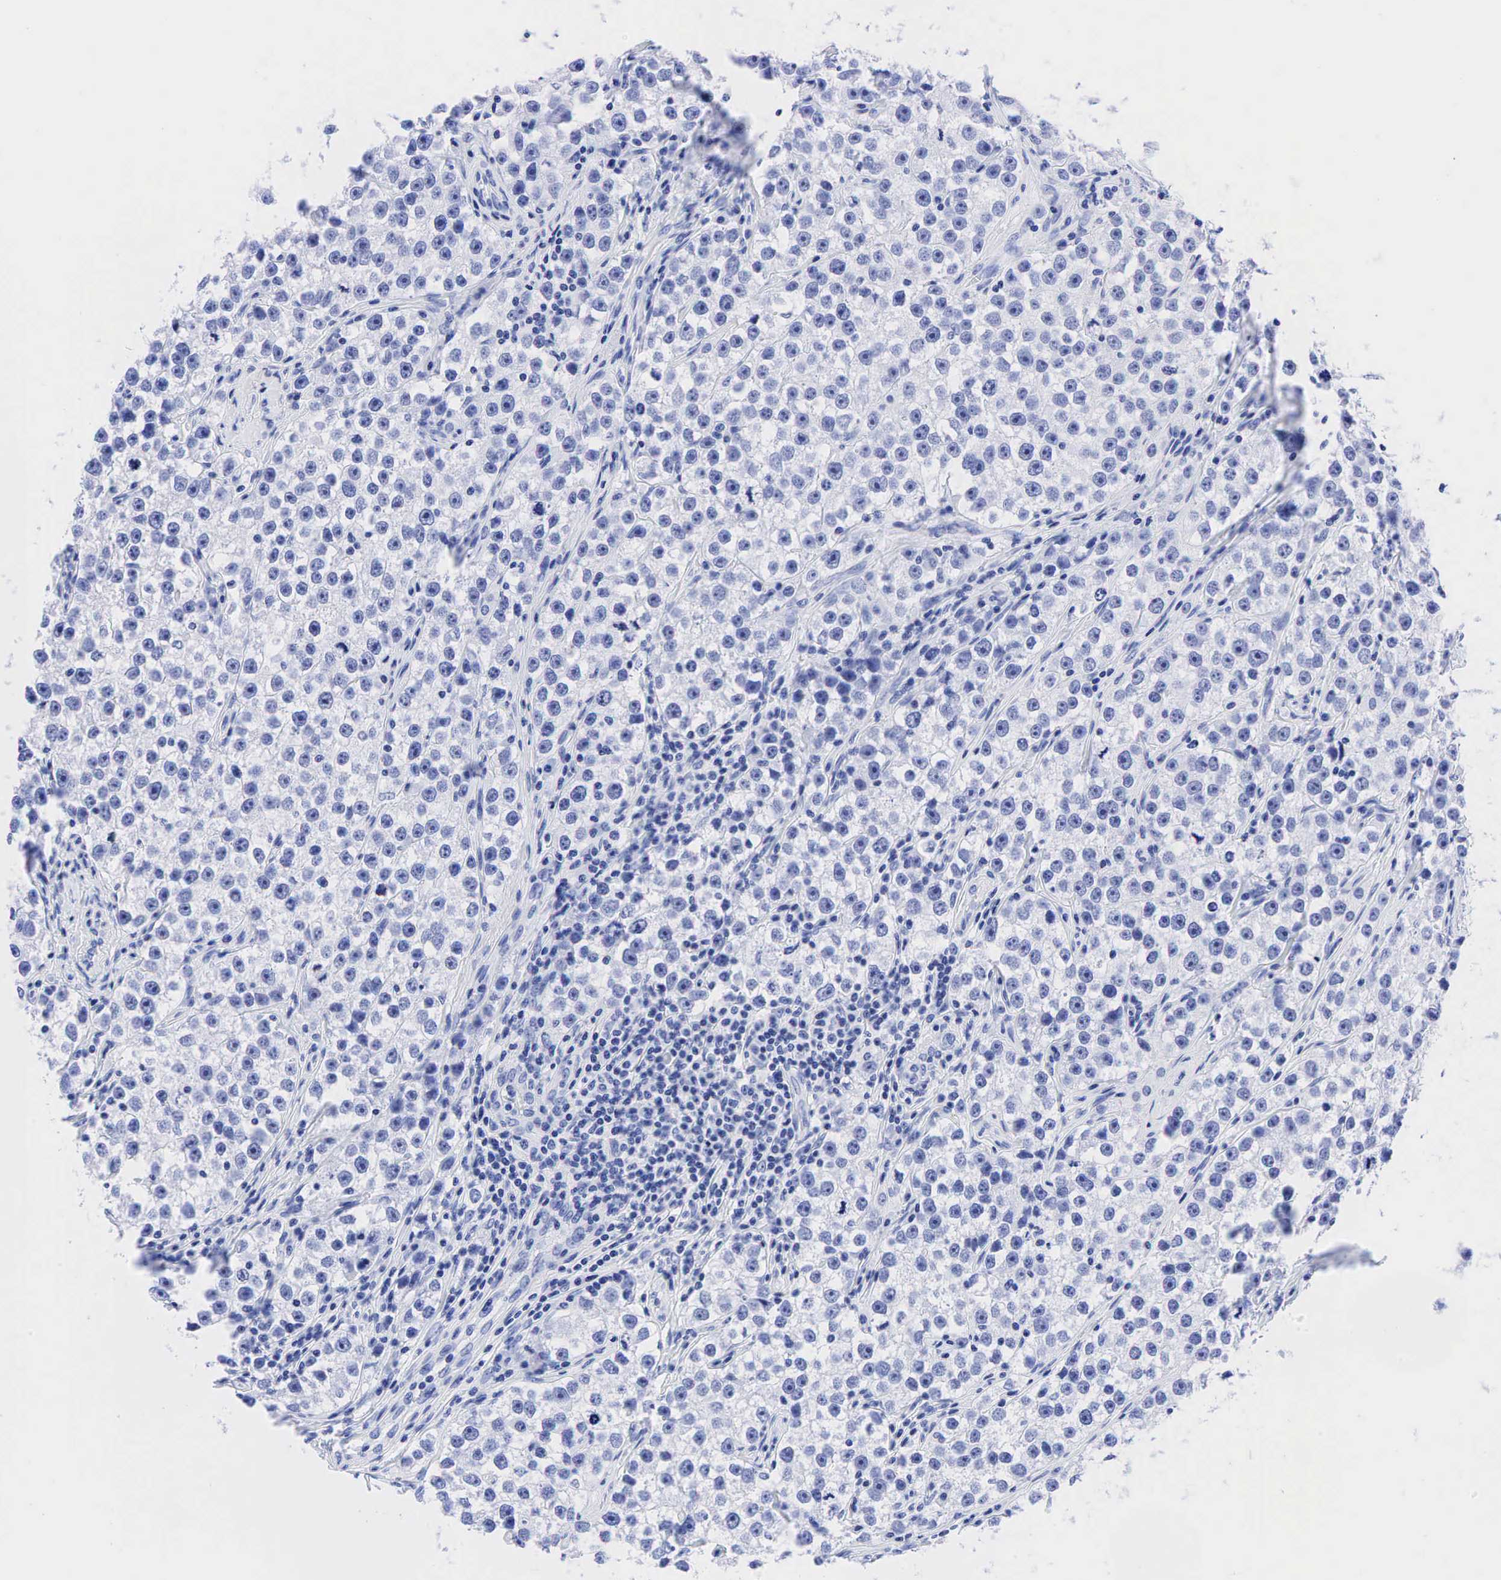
{"staining": {"intensity": "negative", "quantity": "none", "location": "none"}, "tissue": "testis cancer", "cell_type": "Tumor cells", "image_type": "cancer", "snomed": [{"axis": "morphology", "description": "Seminoma, NOS"}, {"axis": "topography", "description": "Testis"}], "caption": "High power microscopy histopathology image of an immunohistochemistry photomicrograph of testis cancer (seminoma), revealing no significant staining in tumor cells.", "gene": "CHGA", "patient": {"sex": "male", "age": 32}}